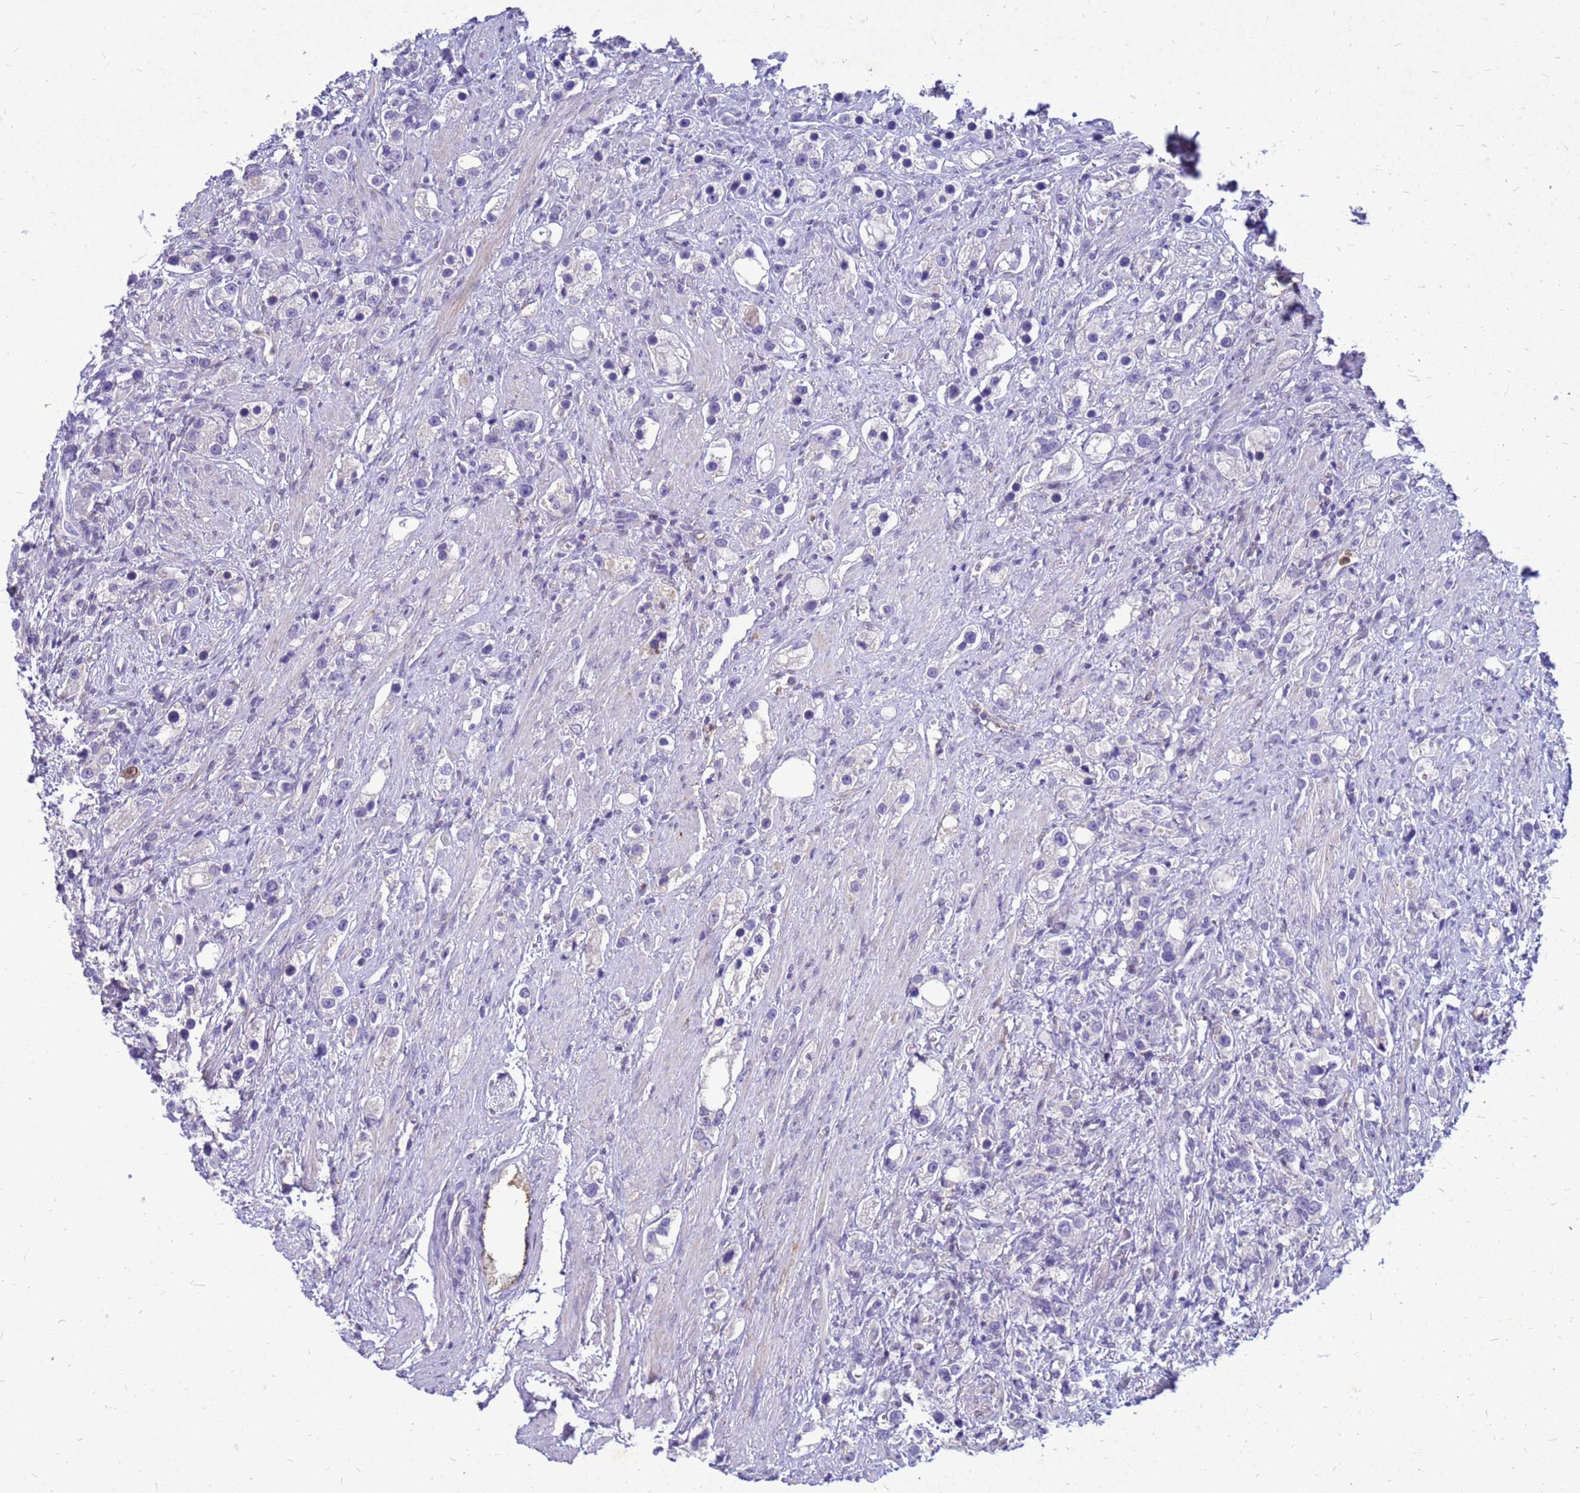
{"staining": {"intensity": "negative", "quantity": "none", "location": "none"}, "tissue": "prostate cancer", "cell_type": "Tumor cells", "image_type": "cancer", "snomed": [{"axis": "morphology", "description": "Adenocarcinoma, High grade"}, {"axis": "topography", "description": "Prostate"}], "caption": "The histopathology image shows no staining of tumor cells in prostate cancer (adenocarcinoma (high-grade)).", "gene": "AKR1C1", "patient": {"sex": "male", "age": 63}}